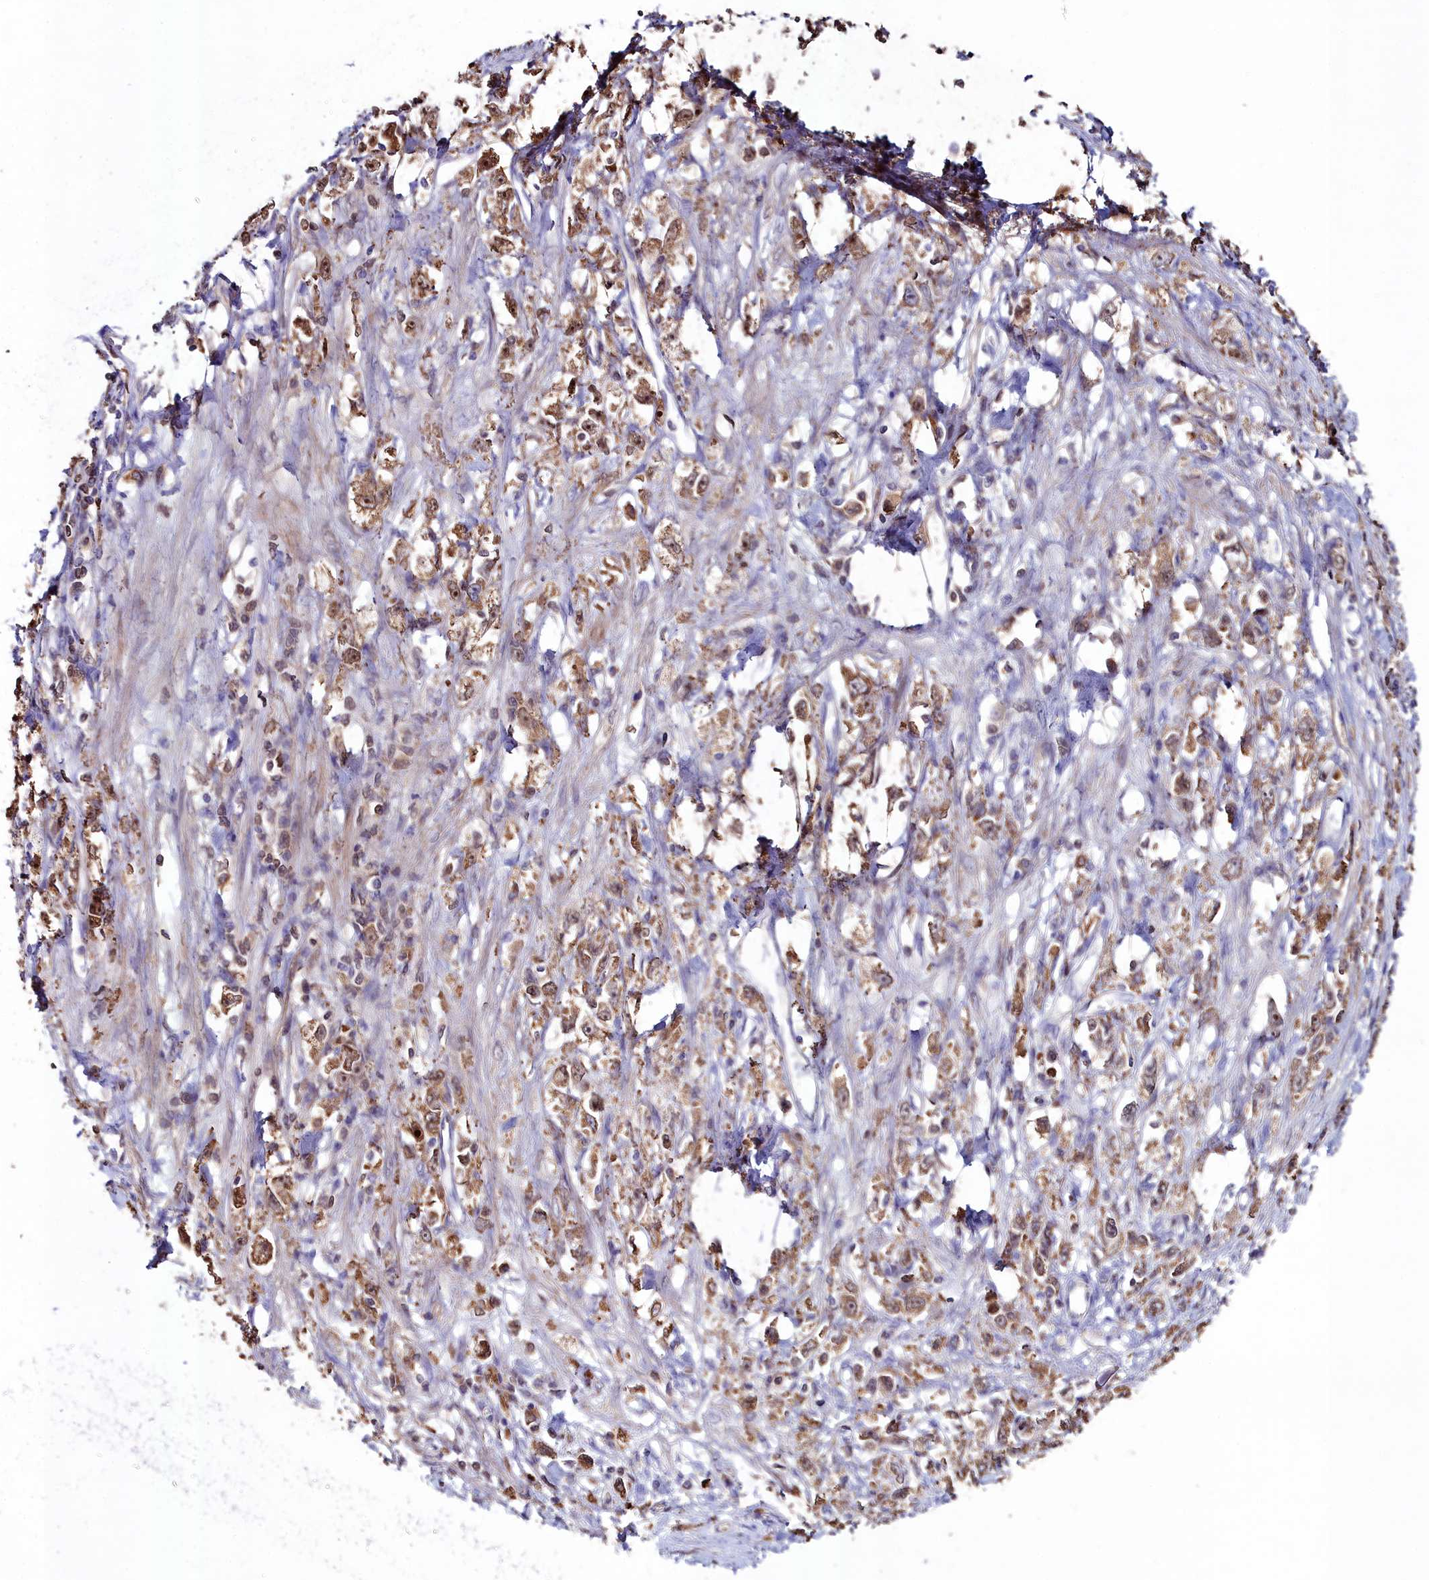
{"staining": {"intensity": "moderate", "quantity": ">75%", "location": "cytoplasmic/membranous"}, "tissue": "stomach cancer", "cell_type": "Tumor cells", "image_type": "cancer", "snomed": [{"axis": "morphology", "description": "Adenocarcinoma, NOS"}, {"axis": "topography", "description": "Stomach"}], "caption": "Protein expression analysis of human stomach cancer reveals moderate cytoplasmic/membranous expression in approximately >75% of tumor cells. The staining was performed using DAB to visualize the protein expression in brown, while the nuclei were stained in blue with hematoxylin (Magnification: 20x).", "gene": "AMBRA1", "patient": {"sex": "female", "age": 59}}